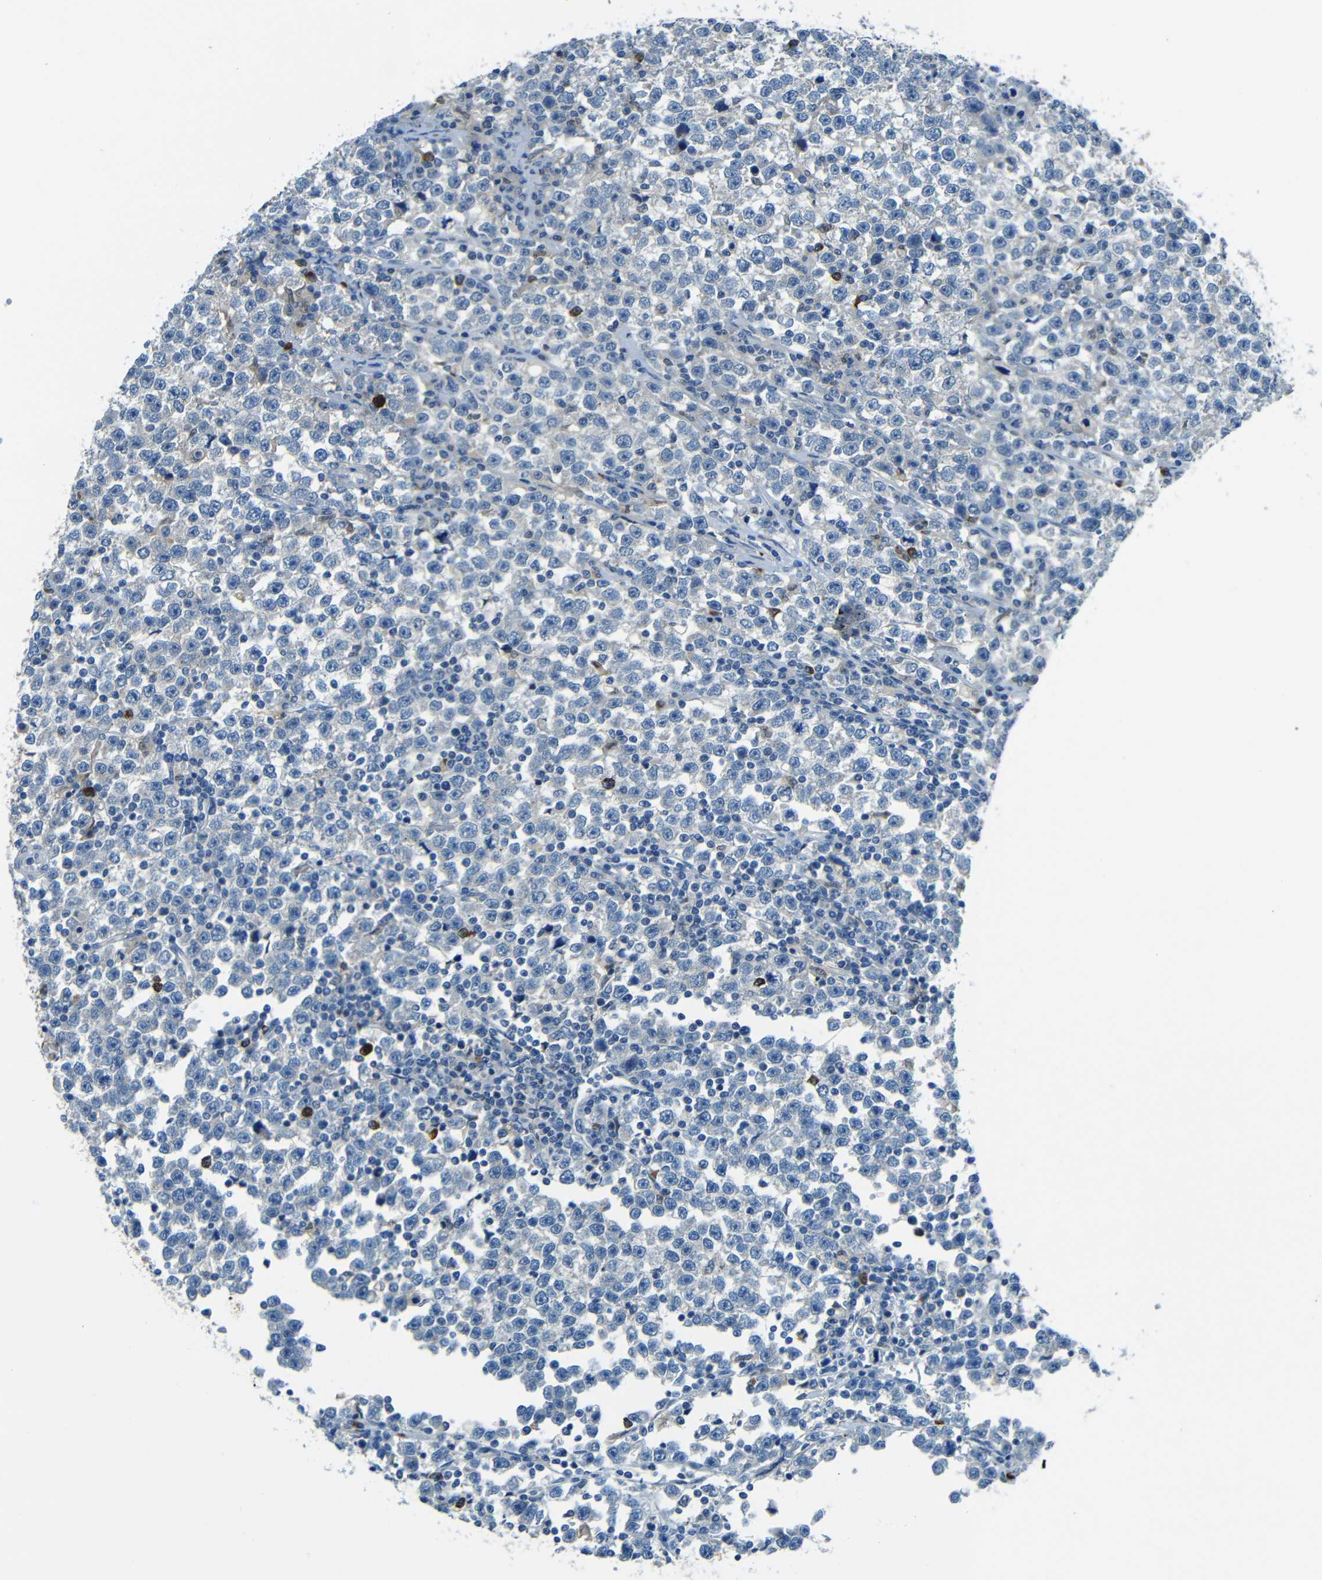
{"staining": {"intensity": "negative", "quantity": "none", "location": "none"}, "tissue": "testis cancer", "cell_type": "Tumor cells", "image_type": "cancer", "snomed": [{"axis": "morphology", "description": "Seminoma, NOS"}, {"axis": "topography", "description": "Testis"}], "caption": "Tumor cells show no significant protein positivity in testis cancer. Brightfield microscopy of immunohistochemistry (IHC) stained with DAB (3,3'-diaminobenzidine) (brown) and hematoxylin (blue), captured at high magnification.", "gene": "CYP26B1", "patient": {"sex": "male", "age": 43}}